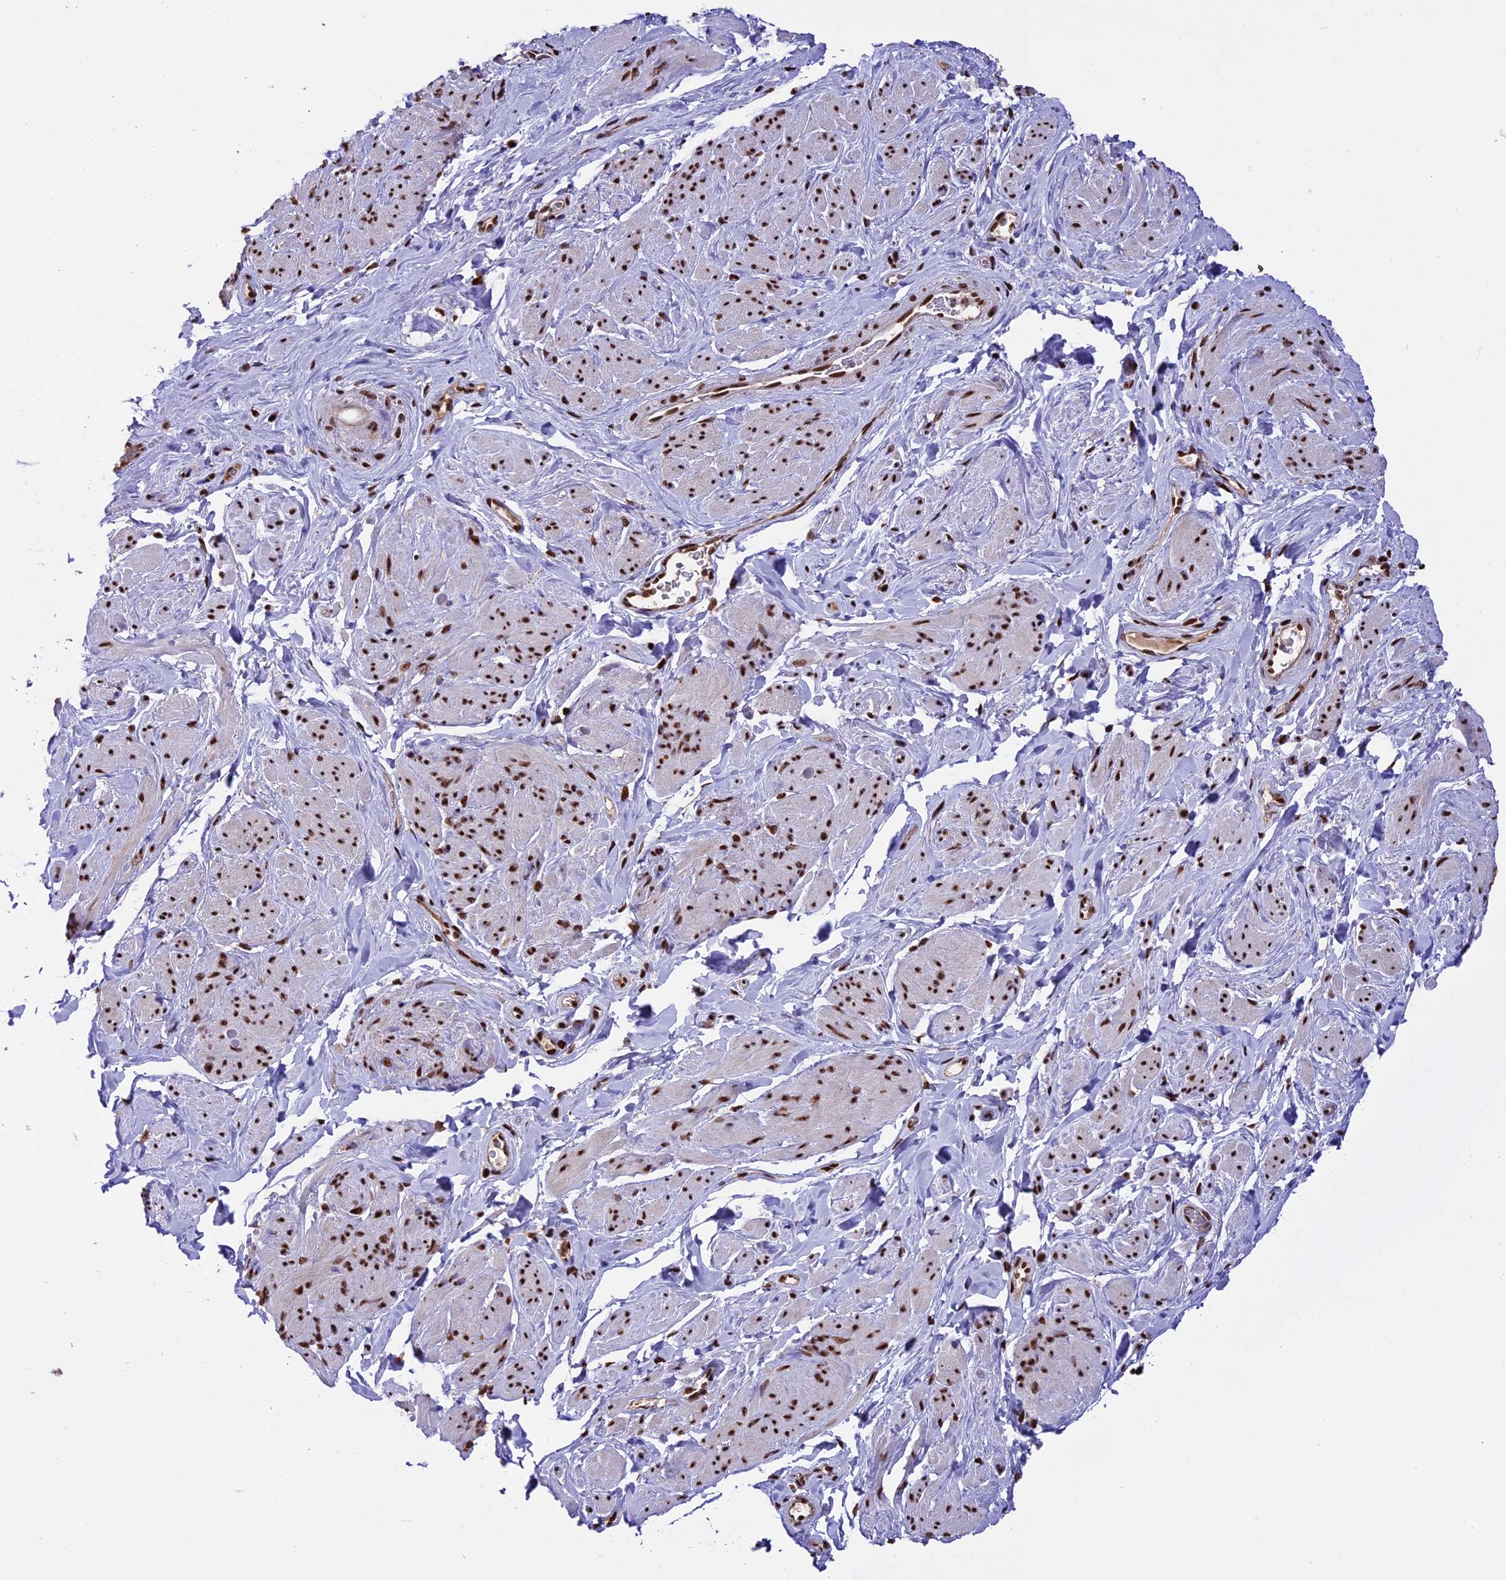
{"staining": {"intensity": "strong", "quantity": "25%-75%", "location": "nuclear"}, "tissue": "smooth muscle", "cell_type": "Smooth muscle cells", "image_type": "normal", "snomed": [{"axis": "morphology", "description": "Normal tissue, NOS"}, {"axis": "topography", "description": "Smooth muscle"}, {"axis": "topography", "description": "Peripheral nerve tissue"}], "caption": "Immunohistochemical staining of unremarkable human smooth muscle shows high levels of strong nuclear positivity in about 25%-75% of smooth muscle cells.", "gene": "POLR3E", "patient": {"sex": "male", "age": 69}}